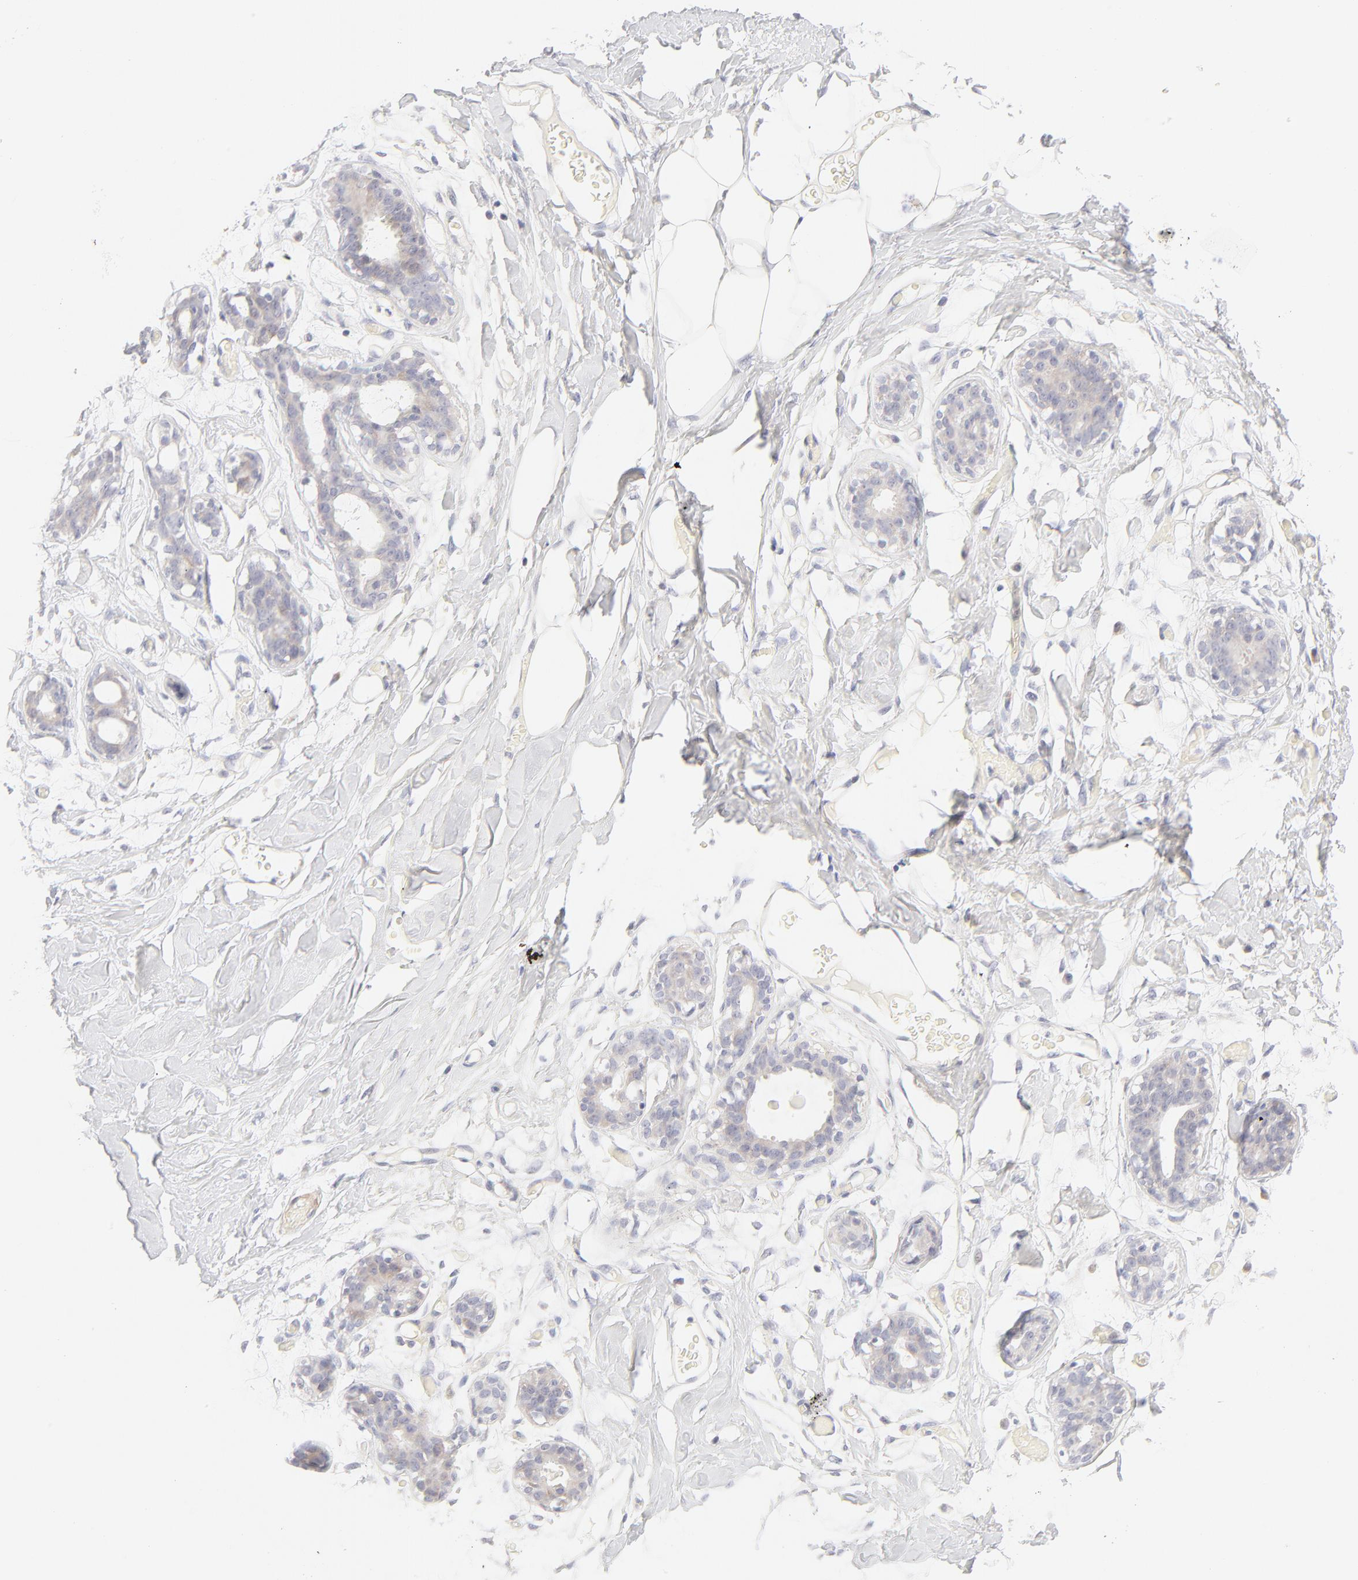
{"staining": {"intensity": "negative", "quantity": "none", "location": "none"}, "tissue": "breast", "cell_type": "Adipocytes", "image_type": "normal", "snomed": [{"axis": "morphology", "description": "Normal tissue, NOS"}, {"axis": "topography", "description": "Breast"}, {"axis": "topography", "description": "Adipose tissue"}], "caption": "Immunohistochemical staining of benign human breast demonstrates no significant positivity in adipocytes. (IHC, brightfield microscopy, high magnification).", "gene": "NPNT", "patient": {"sex": "female", "age": 25}}